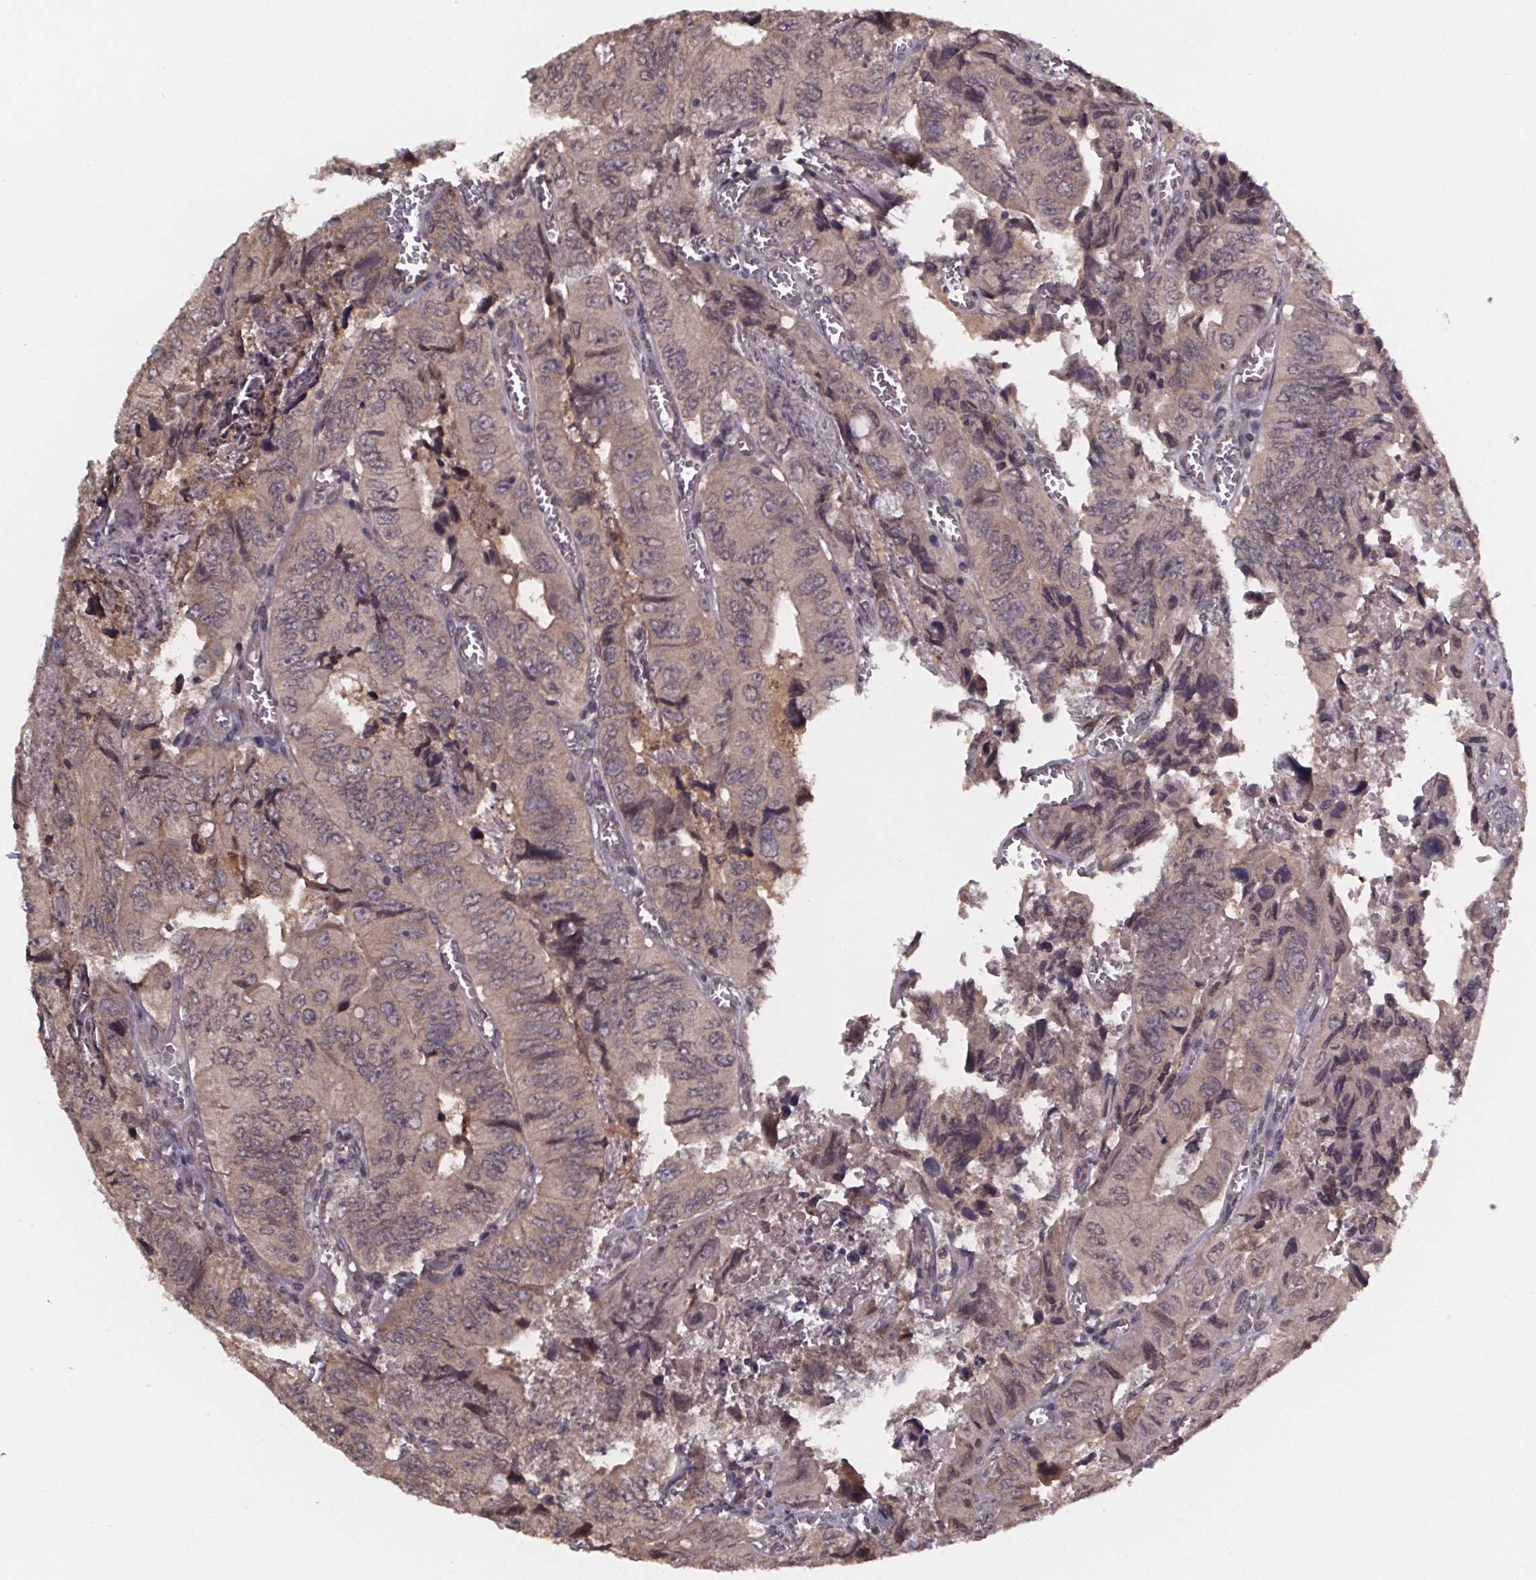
{"staining": {"intensity": "weak", "quantity": ">75%", "location": "cytoplasmic/membranous"}, "tissue": "colorectal cancer", "cell_type": "Tumor cells", "image_type": "cancer", "snomed": [{"axis": "morphology", "description": "Adenocarcinoma, NOS"}, {"axis": "topography", "description": "Colon"}], "caption": "Protein staining of adenocarcinoma (colorectal) tissue reveals weak cytoplasmic/membranous staining in about >75% of tumor cells.", "gene": "SAT1", "patient": {"sex": "female", "age": 84}}